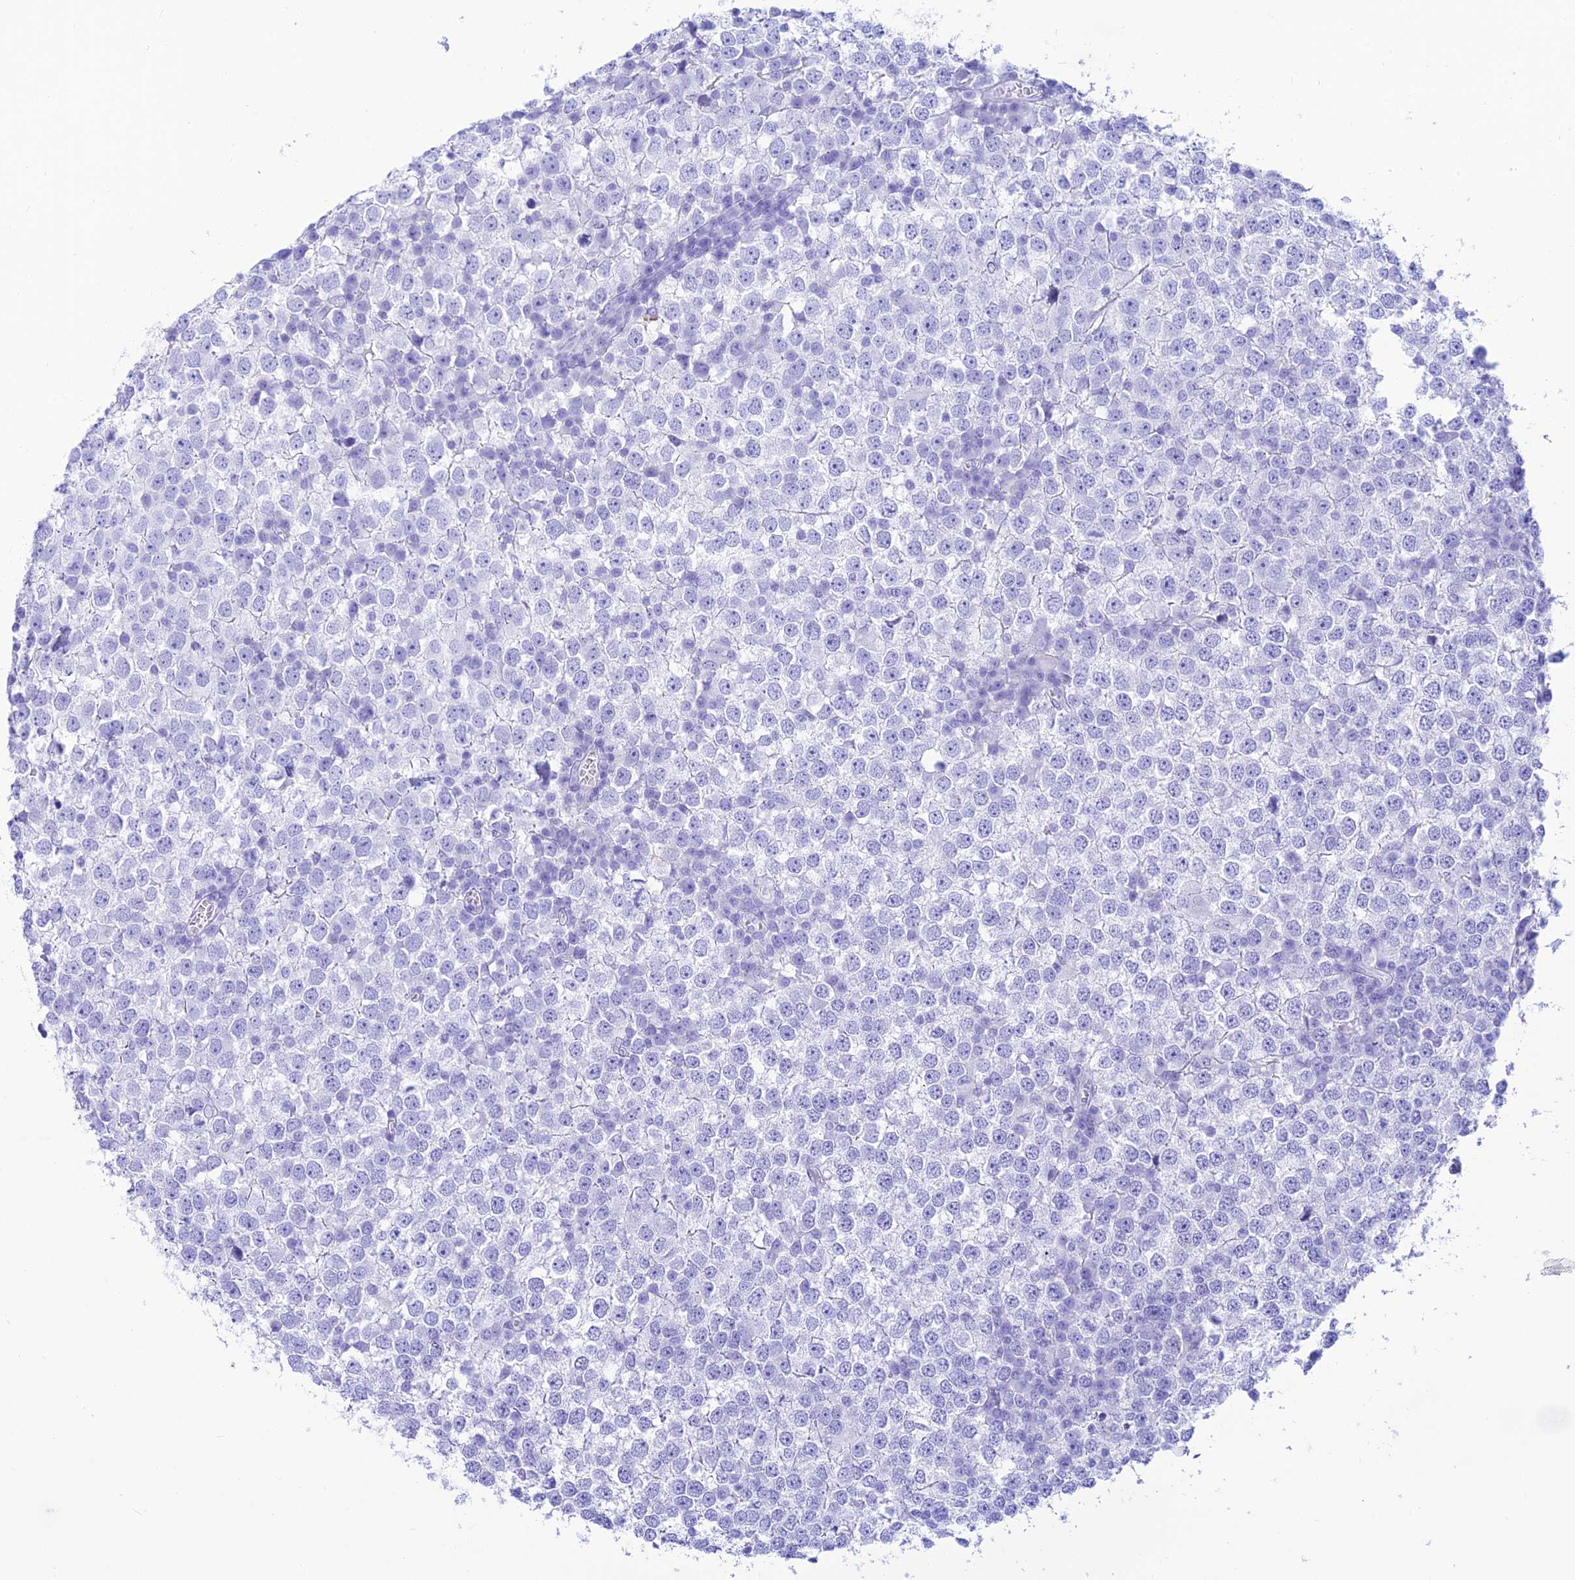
{"staining": {"intensity": "negative", "quantity": "none", "location": "none"}, "tissue": "testis cancer", "cell_type": "Tumor cells", "image_type": "cancer", "snomed": [{"axis": "morphology", "description": "Seminoma, NOS"}, {"axis": "topography", "description": "Testis"}], "caption": "This histopathology image is of testis cancer (seminoma) stained with immunohistochemistry (IHC) to label a protein in brown with the nuclei are counter-stained blue. There is no expression in tumor cells.", "gene": "PRNP", "patient": {"sex": "male", "age": 65}}